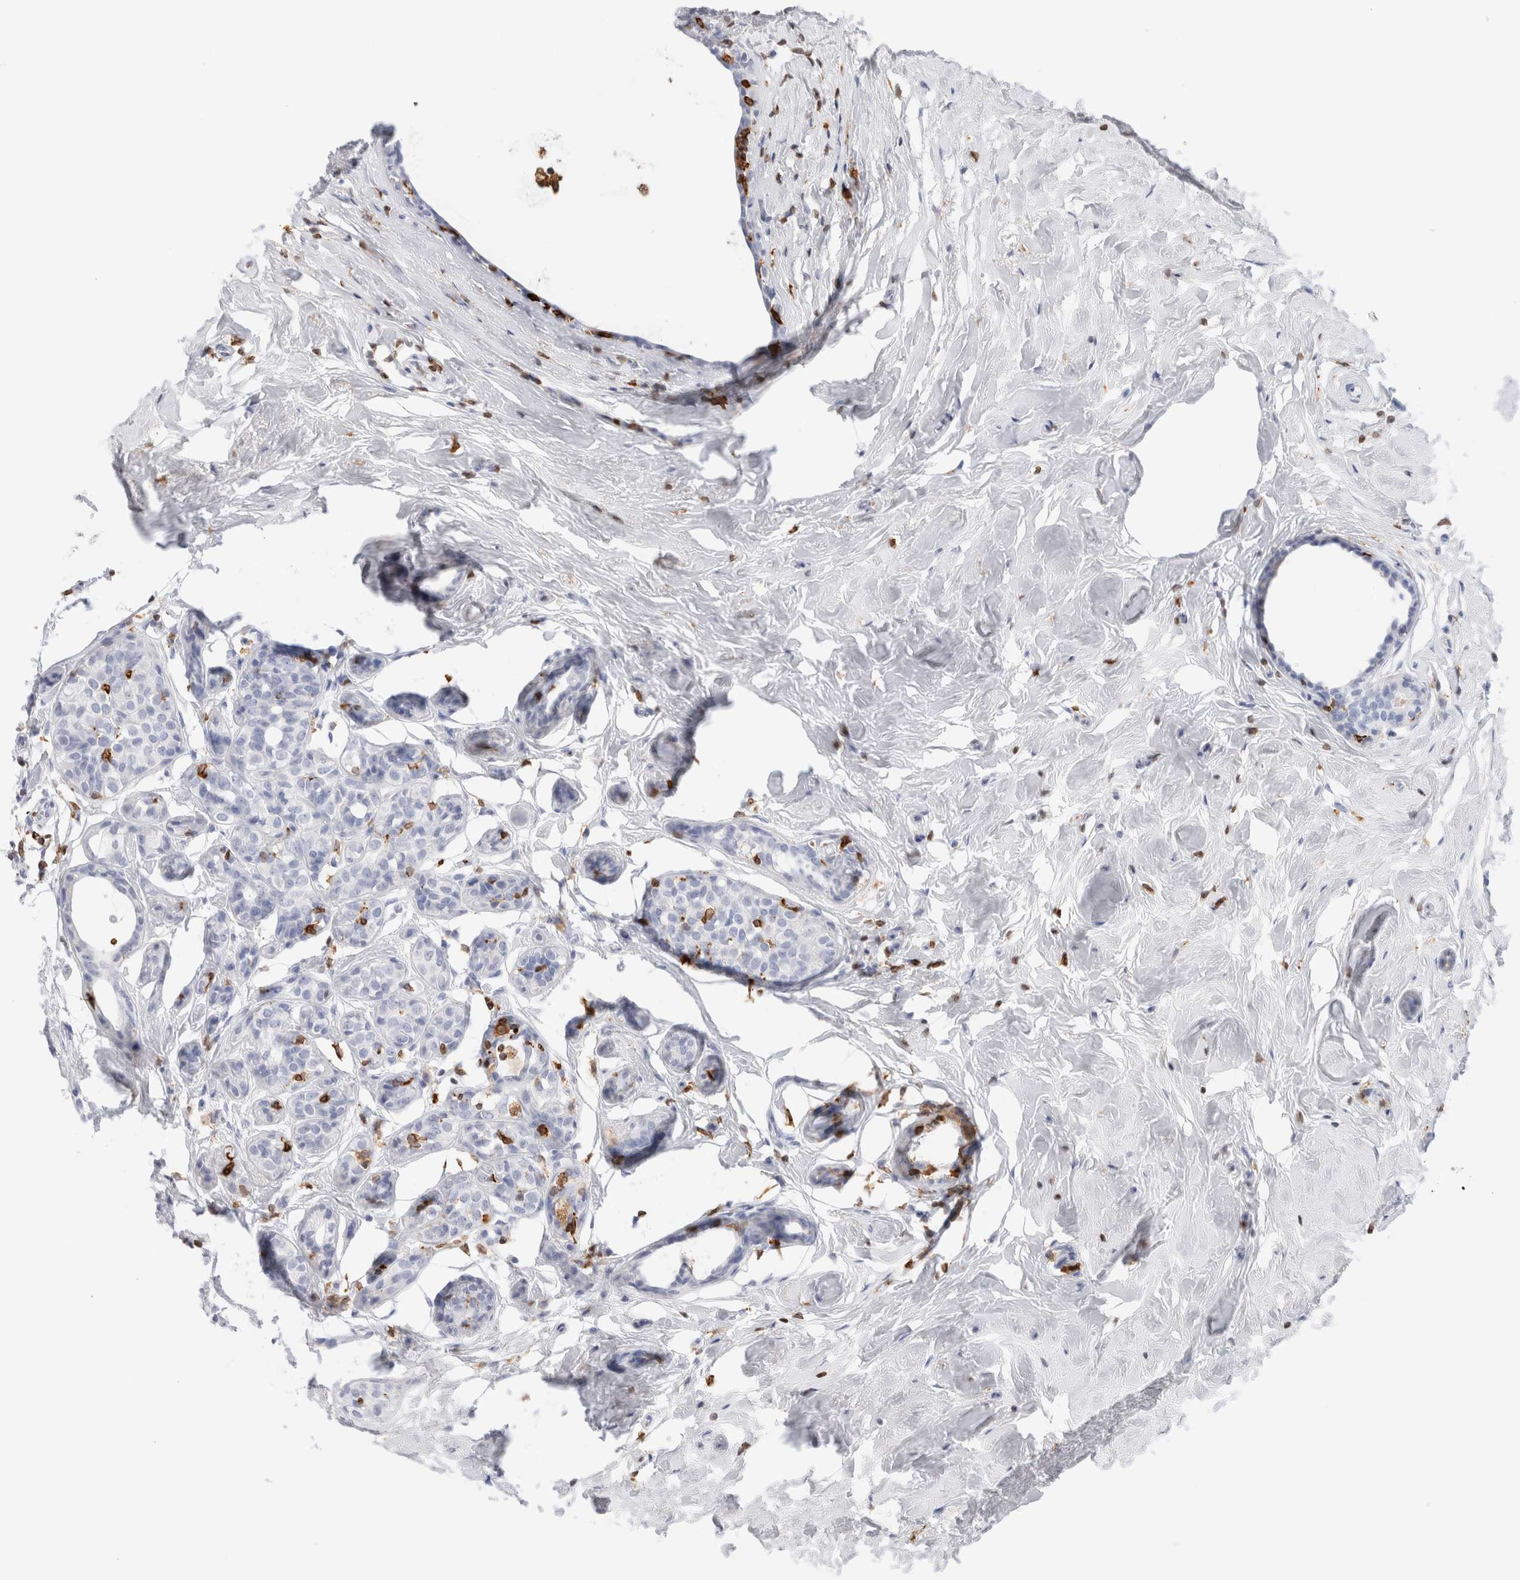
{"staining": {"intensity": "negative", "quantity": "none", "location": "none"}, "tissue": "breast cancer", "cell_type": "Tumor cells", "image_type": "cancer", "snomed": [{"axis": "morphology", "description": "Duct carcinoma"}, {"axis": "topography", "description": "Breast"}], "caption": "The IHC histopathology image has no significant expression in tumor cells of breast cancer (infiltrating ductal carcinoma) tissue.", "gene": "ALOX5AP", "patient": {"sex": "female", "age": 55}}